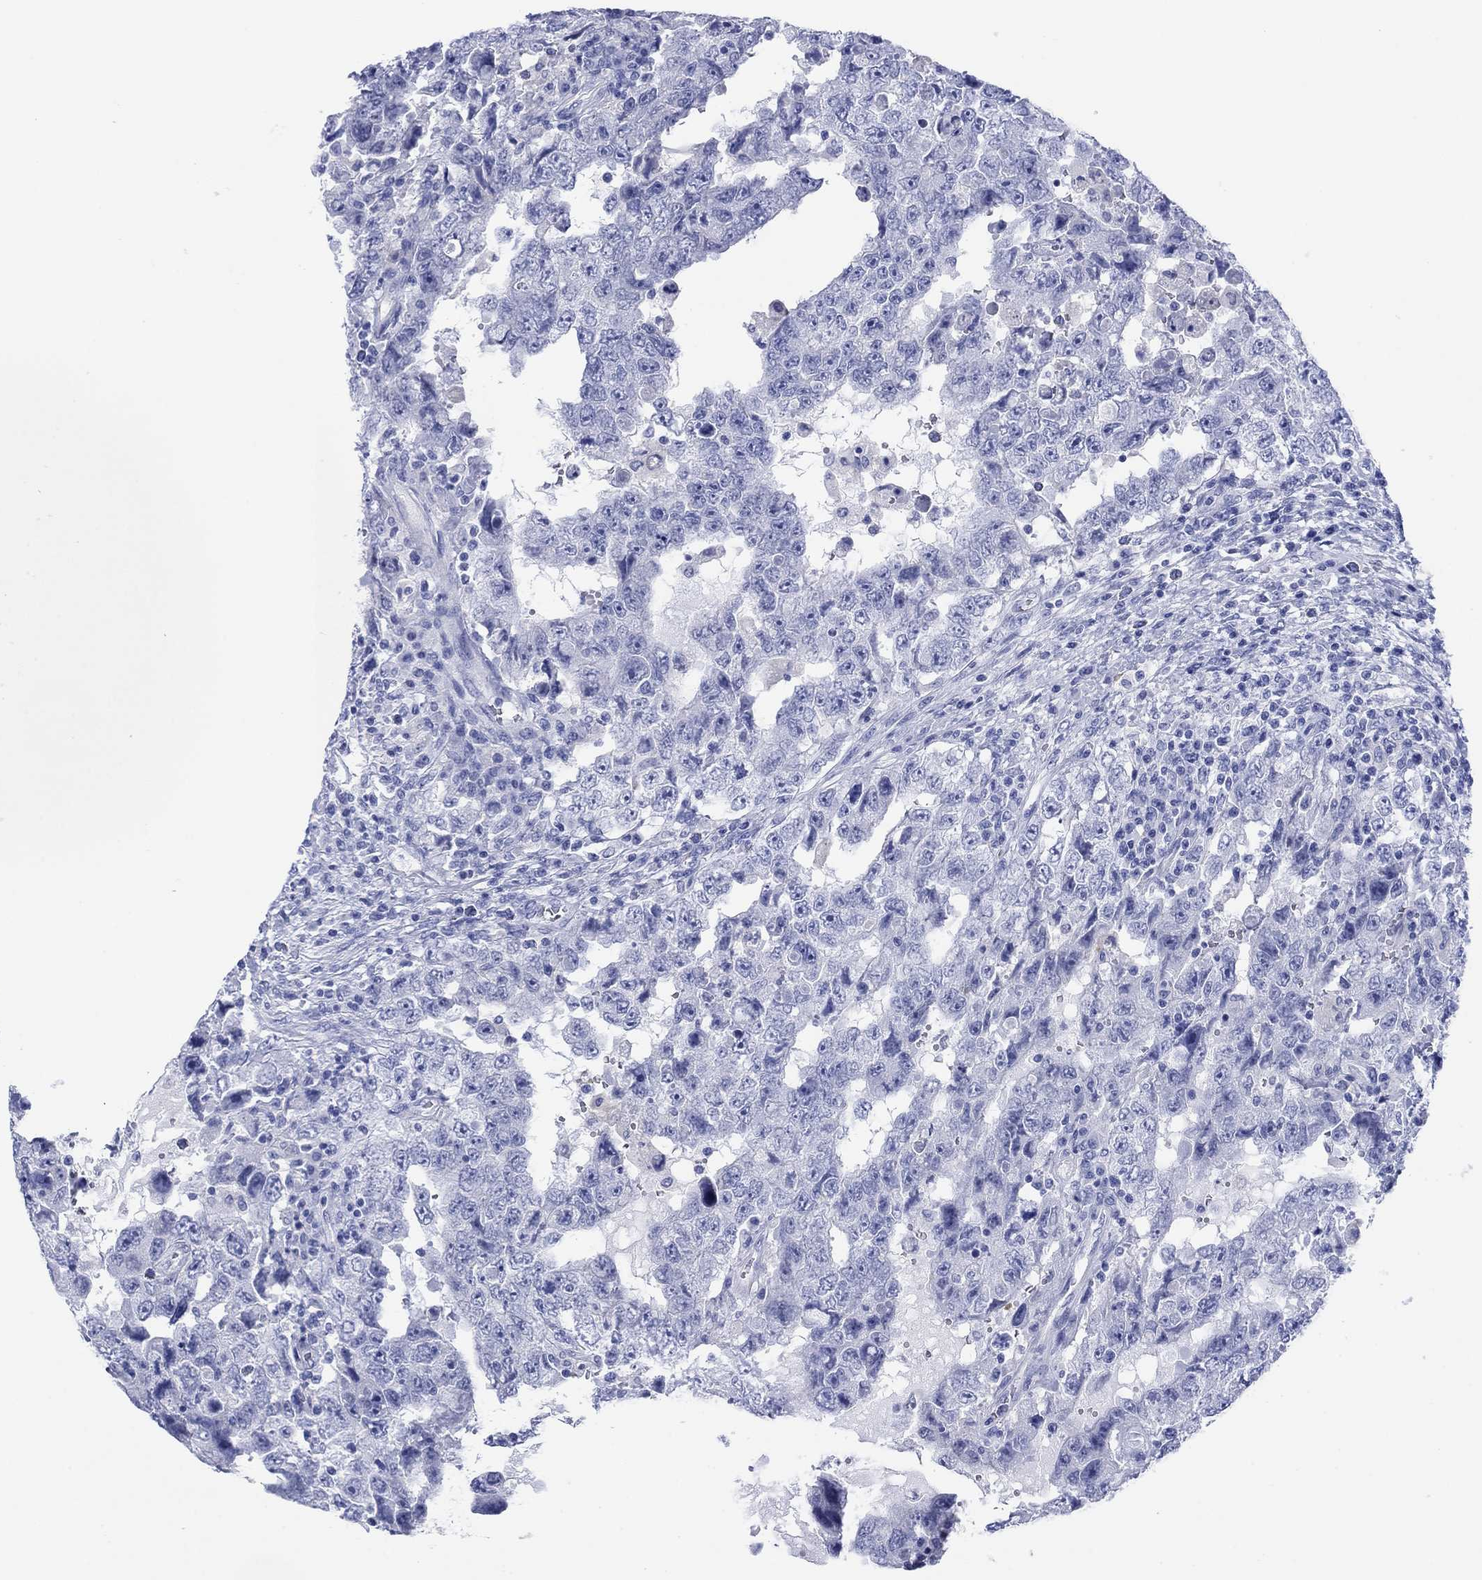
{"staining": {"intensity": "negative", "quantity": "none", "location": "none"}, "tissue": "testis cancer", "cell_type": "Tumor cells", "image_type": "cancer", "snomed": [{"axis": "morphology", "description": "Carcinoma, Embryonal, NOS"}, {"axis": "topography", "description": "Testis"}], "caption": "Immunohistochemistry photomicrograph of neoplastic tissue: testis embryonal carcinoma stained with DAB (3,3'-diaminobenzidine) shows no significant protein staining in tumor cells.", "gene": "ATP1B1", "patient": {"sex": "male", "age": 26}}